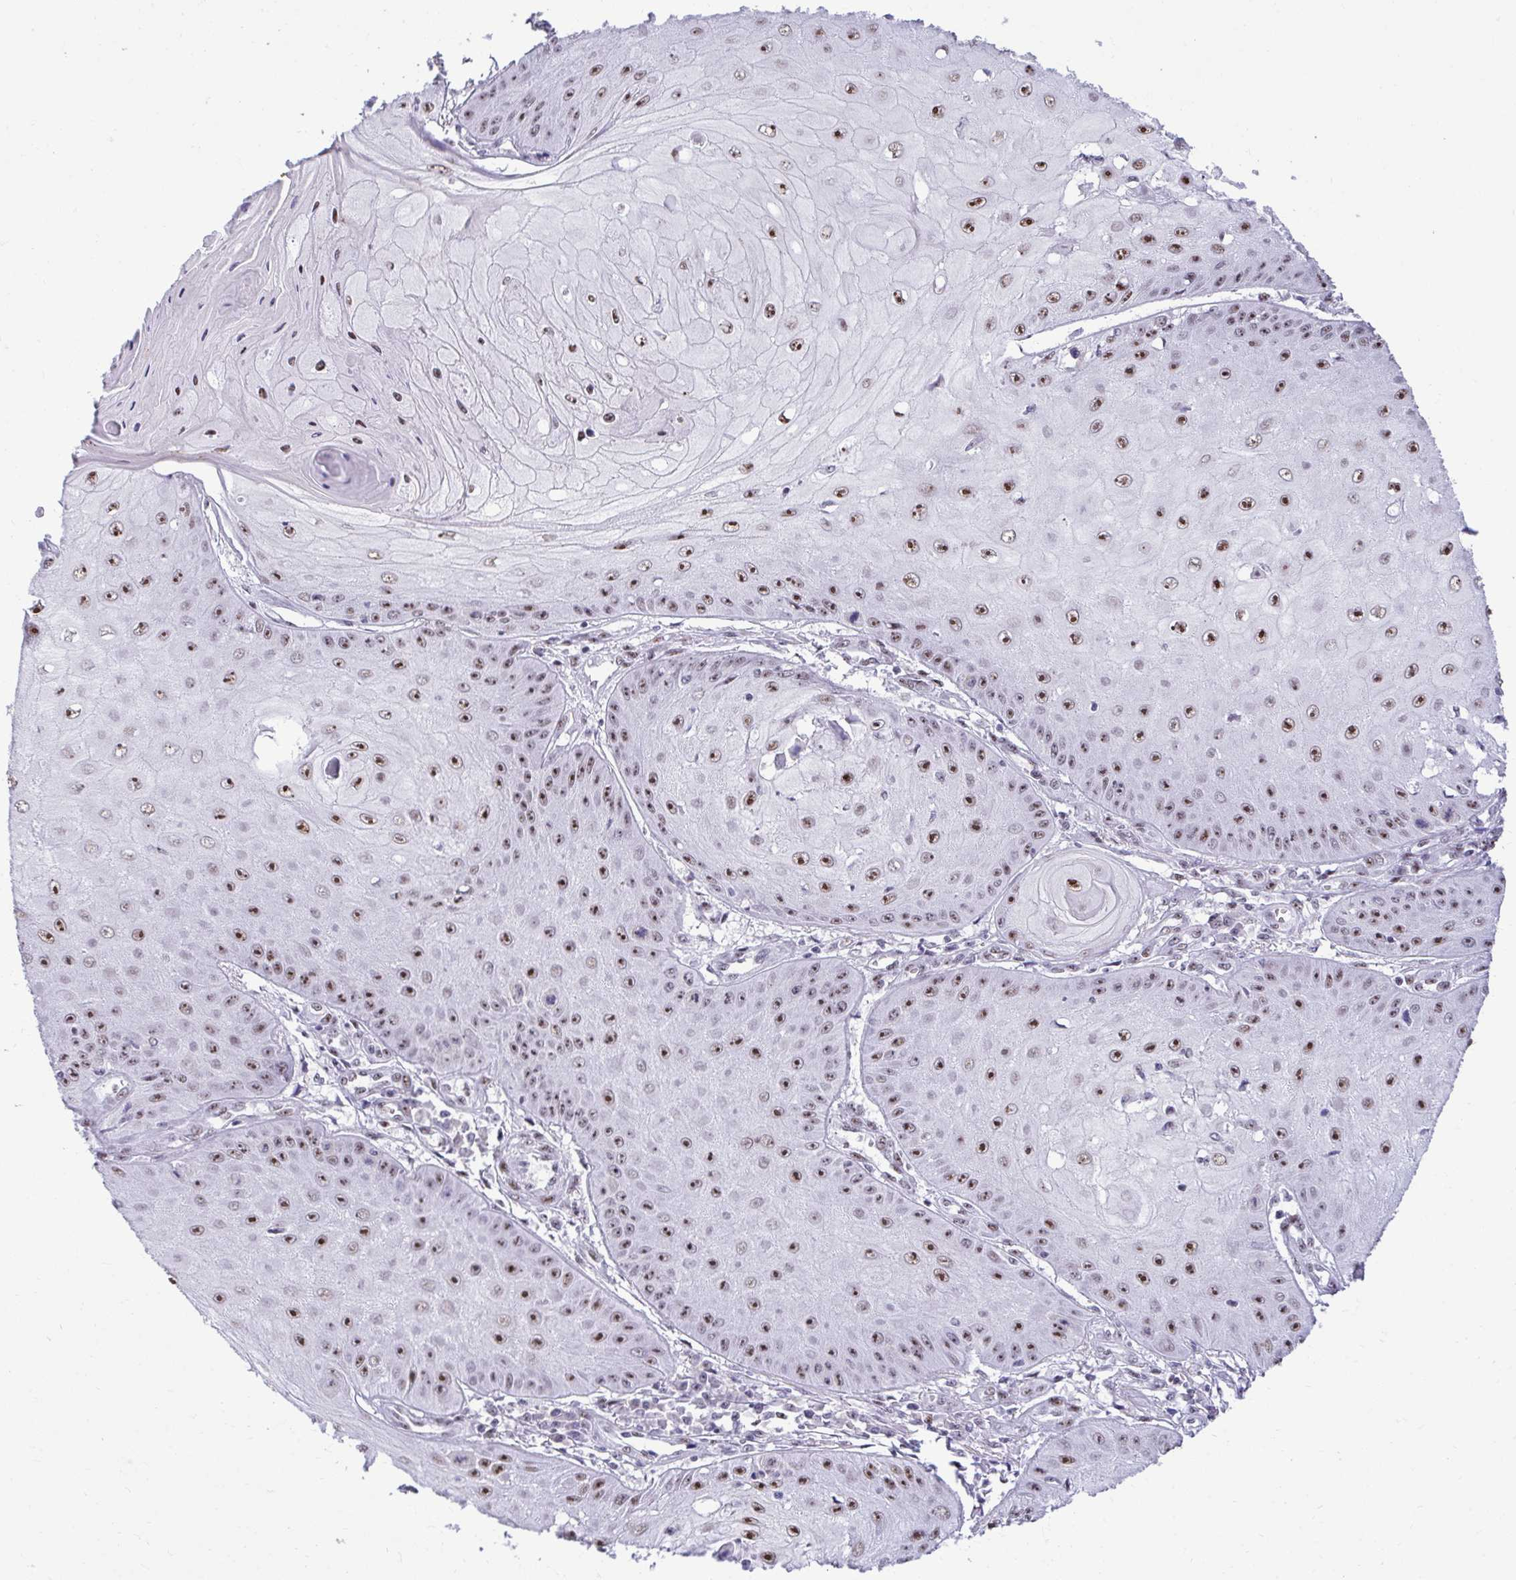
{"staining": {"intensity": "strong", "quantity": ">75%", "location": "nuclear"}, "tissue": "skin cancer", "cell_type": "Tumor cells", "image_type": "cancer", "snomed": [{"axis": "morphology", "description": "Squamous cell carcinoma, NOS"}, {"axis": "topography", "description": "Skin"}], "caption": "This image exhibits immunohistochemistry staining of human squamous cell carcinoma (skin), with high strong nuclear staining in approximately >75% of tumor cells.", "gene": "PELP1", "patient": {"sex": "male", "age": 70}}